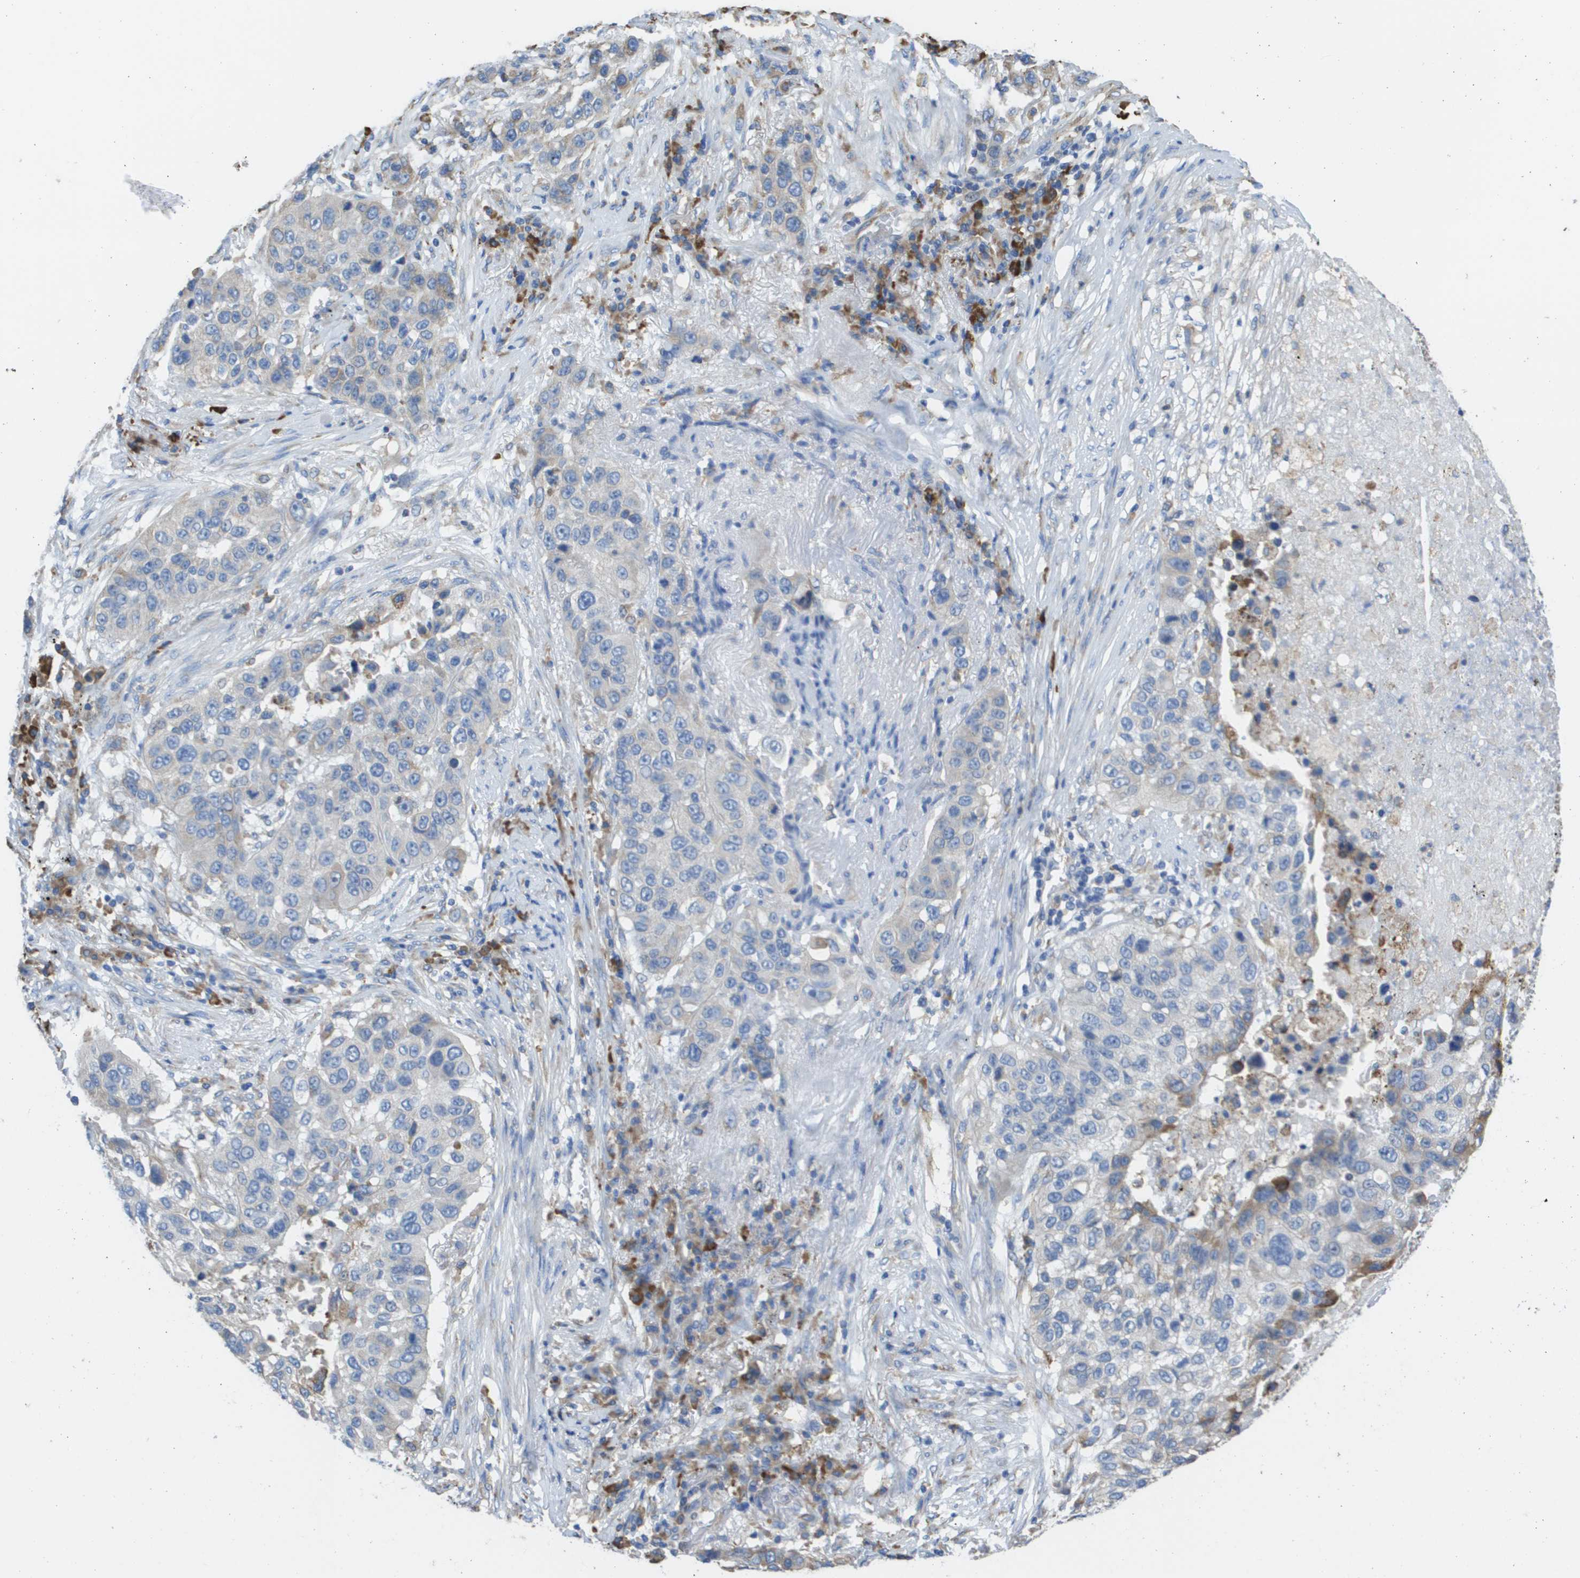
{"staining": {"intensity": "negative", "quantity": "none", "location": "none"}, "tissue": "lung cancer", "cell_type": "Tumor cells", "image_type": "cancer", "snomed": [{"axis": "morphology", "description": "Squamous cell carcinoma, NOS"}, {"axis": "topography", "description": "Lung"}], "caption": "High power microscopy micrograph of an IHC image of lung squamous cell carcinoma, revealing no significant staining in tumor cells.", "gene": "SDR42E1", "patient": {"sex": "male", "age": 57}}